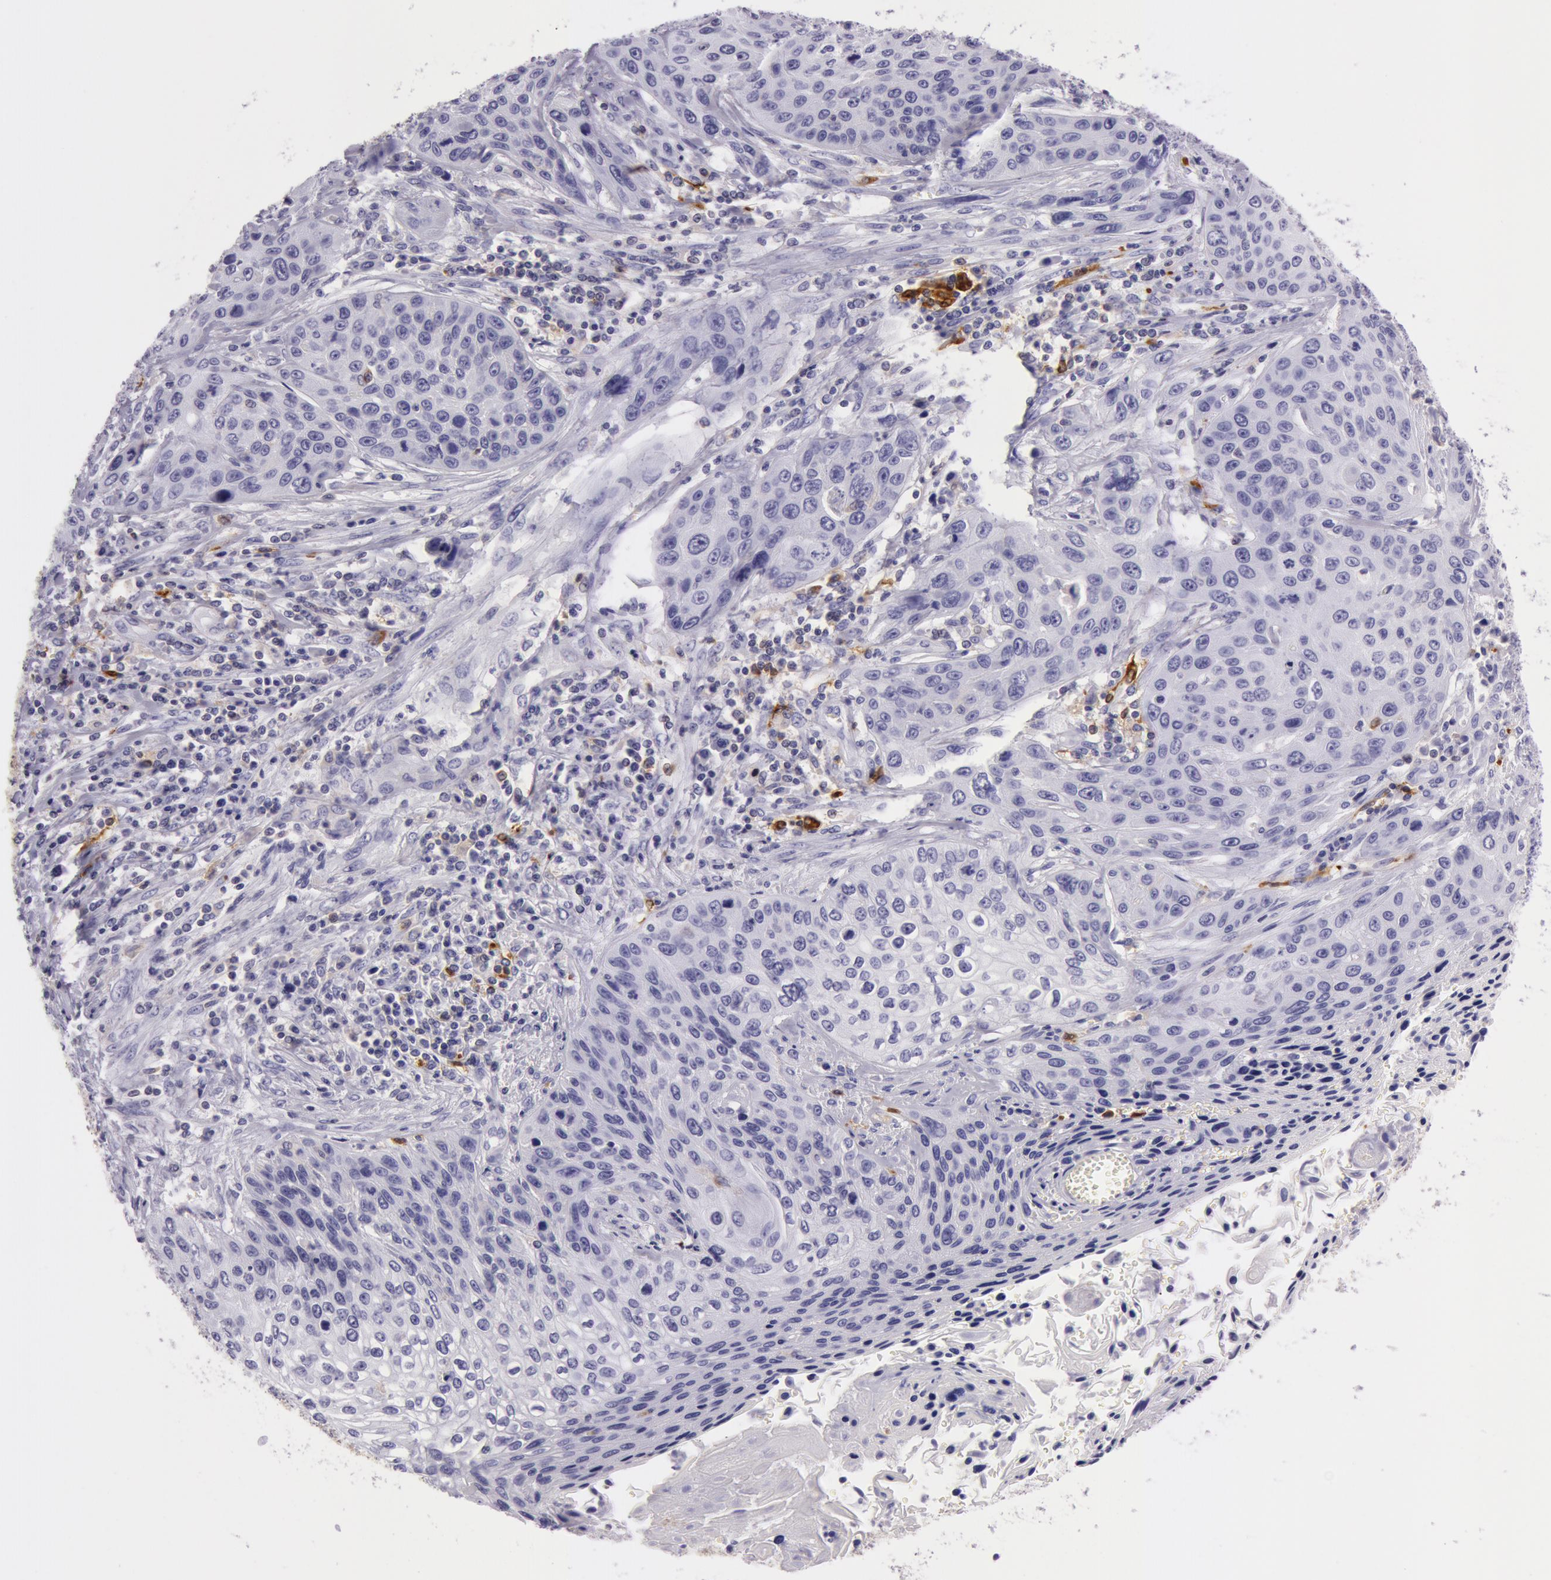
{"staining": {"intensity": "negative", "quantity": "none", "location": "none"}, "tissue": "cervical cancer", "cell_type": "Tumor cells", "image_type": "cancer", "snomed": [{"axis": "morphology", "description": "Squamous cell carcinoma, NOS"}, {"axis": "topography", "description": "Cervix"}], "caption": "Cervical squamous cell carcinoma stained for a protein using immunohistochemistry (IHC) reveals no staining tumor cells.", "gene": "LY75", "patient": {"sex": "female", "age": 32}}